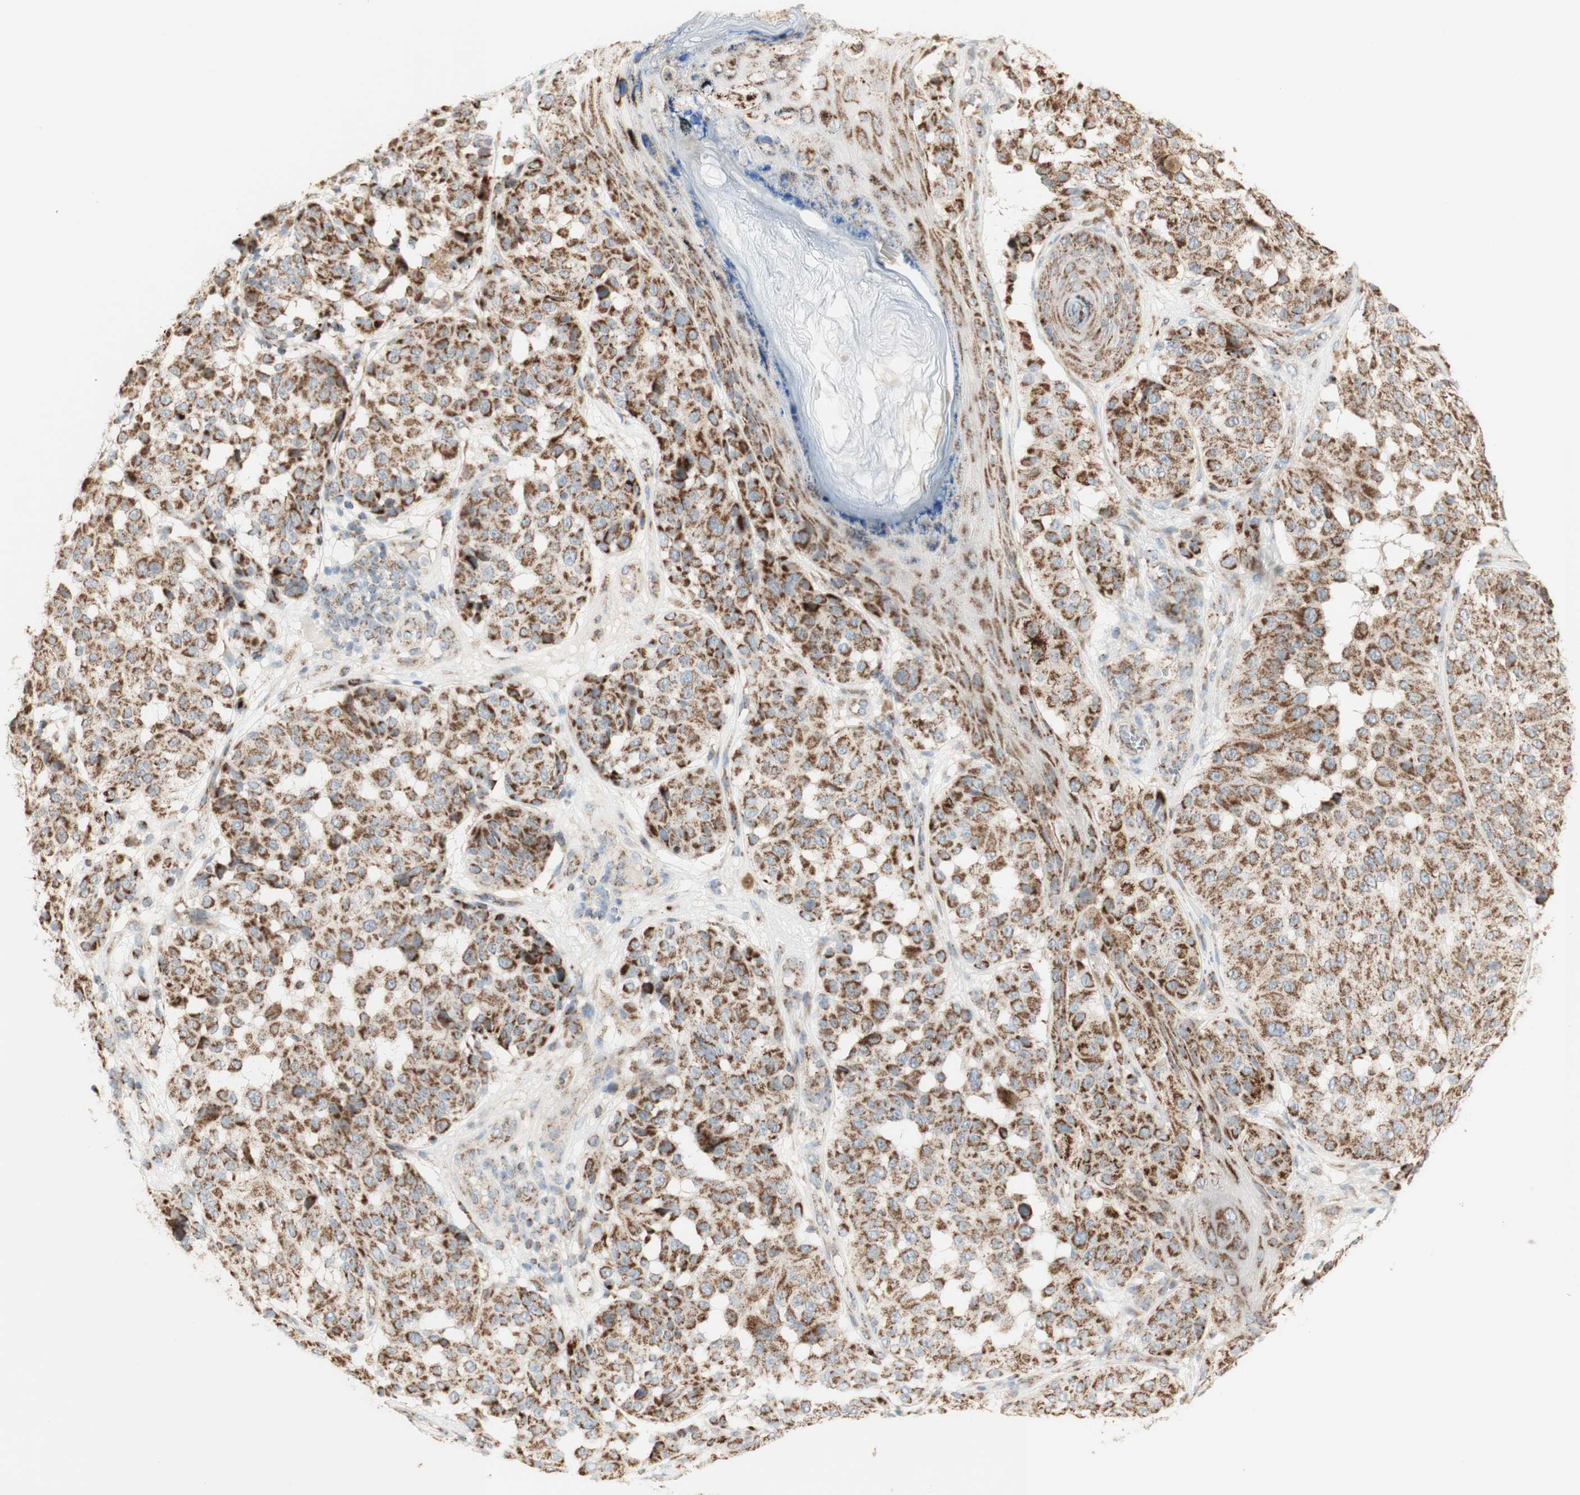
{"staining": {"intensity": "moderate", "quantity": ">75%", "location": "cytoplasmic/membranous"}, "tissue": "melanoma", "cell_type": "Tumor cells", "image_type": "cancer", "snomed": [{"axis": "morphology", "description": "Malignant melanoma, NOS"}, {"axis": "topography", "description": "Skin"}], "caption": "Malignant melanoma was stained to show a protein in brown. There is medium levels of moderate cytoplasmic/membranous positivity in approximately >75% of tumor cells.", "gene": "LETM1", "patient": {"sex": "female", "age": 46}}